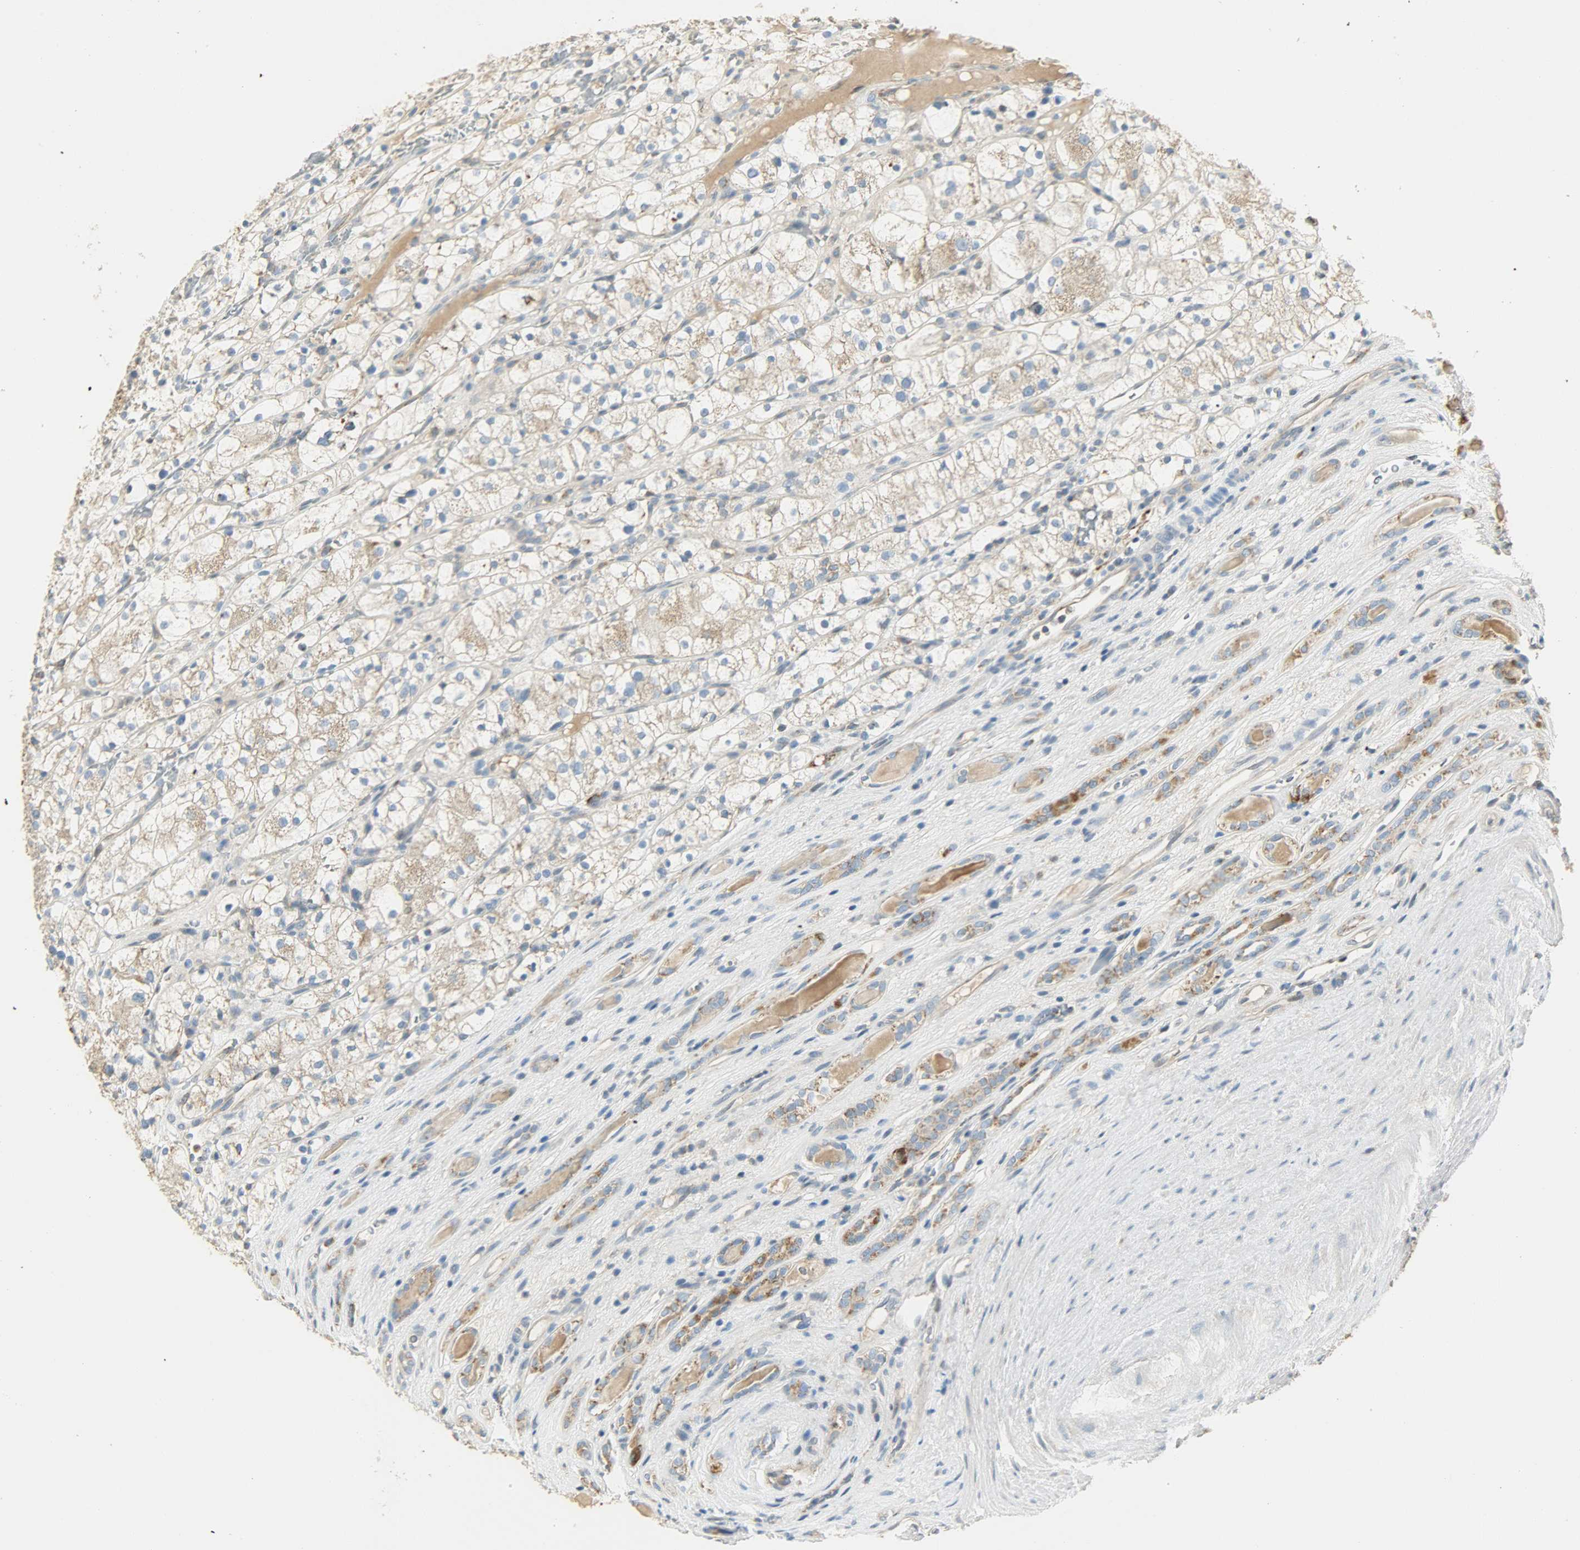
{"staining": {"intensity": "moderate", "quantity": "25%-75%", "location": "cytoplasmic/membranous"}, "tissue": "renal cancer", "cell_type": "Tumor cells", "image_type": "cancer", "snomed": [{"axis": "morphology", "description": "Adenocarcinoma, NOS"}, {"axis": "topography", "description": "Kidney"}], "caption": "Moderate cytoplasmic/membranous staining for a protein is appreciated in about 25%-75% of tumor cells of adenocarcinoma (renal) using immunohistochemistry (IHC).", "gene": "NNT", "patient": {"sex": "female", "age": 60}}